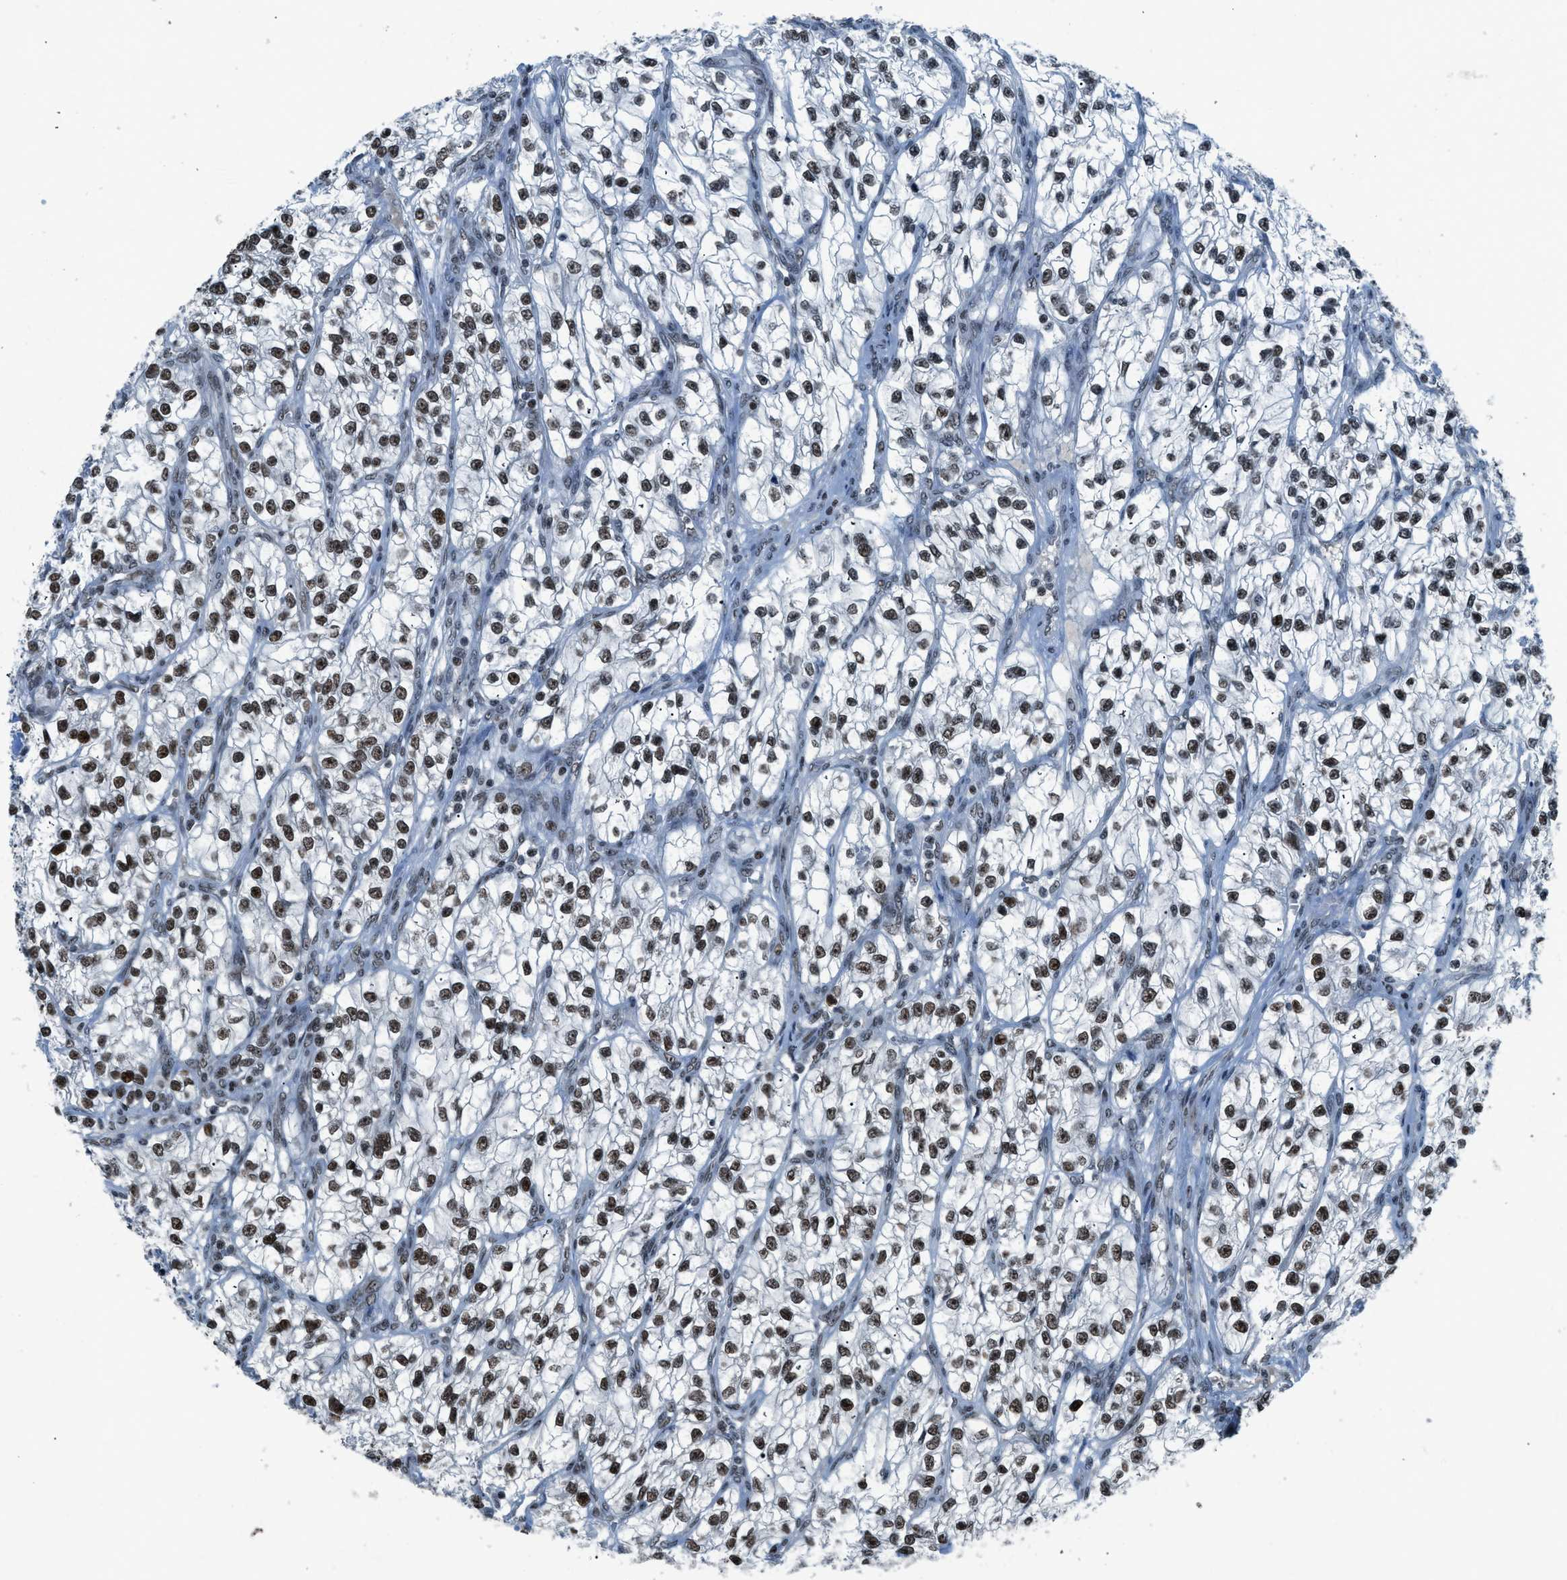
{"staining": {"intensity": "strong", "quantity": ">75%", "location": "nuclear"}, "tissue": "renal cancer", "cell_type": "Tumor cells", "image_type": "cancer", "snomed": [{"axis": "morphology", "description": "Adenocarcinoma, NOS"}, {"axis": "topography", "description": "Kidney"}], "caption": "Tumor cells display high levels of strong nuclear expression in approximately >75% of cells in human renal adenocarcinoma. Ihc stains the protein in brown and the nuclei are stained blue.", "gene": "RAD51B", "patient": {"sex": "female", "age": 57}}